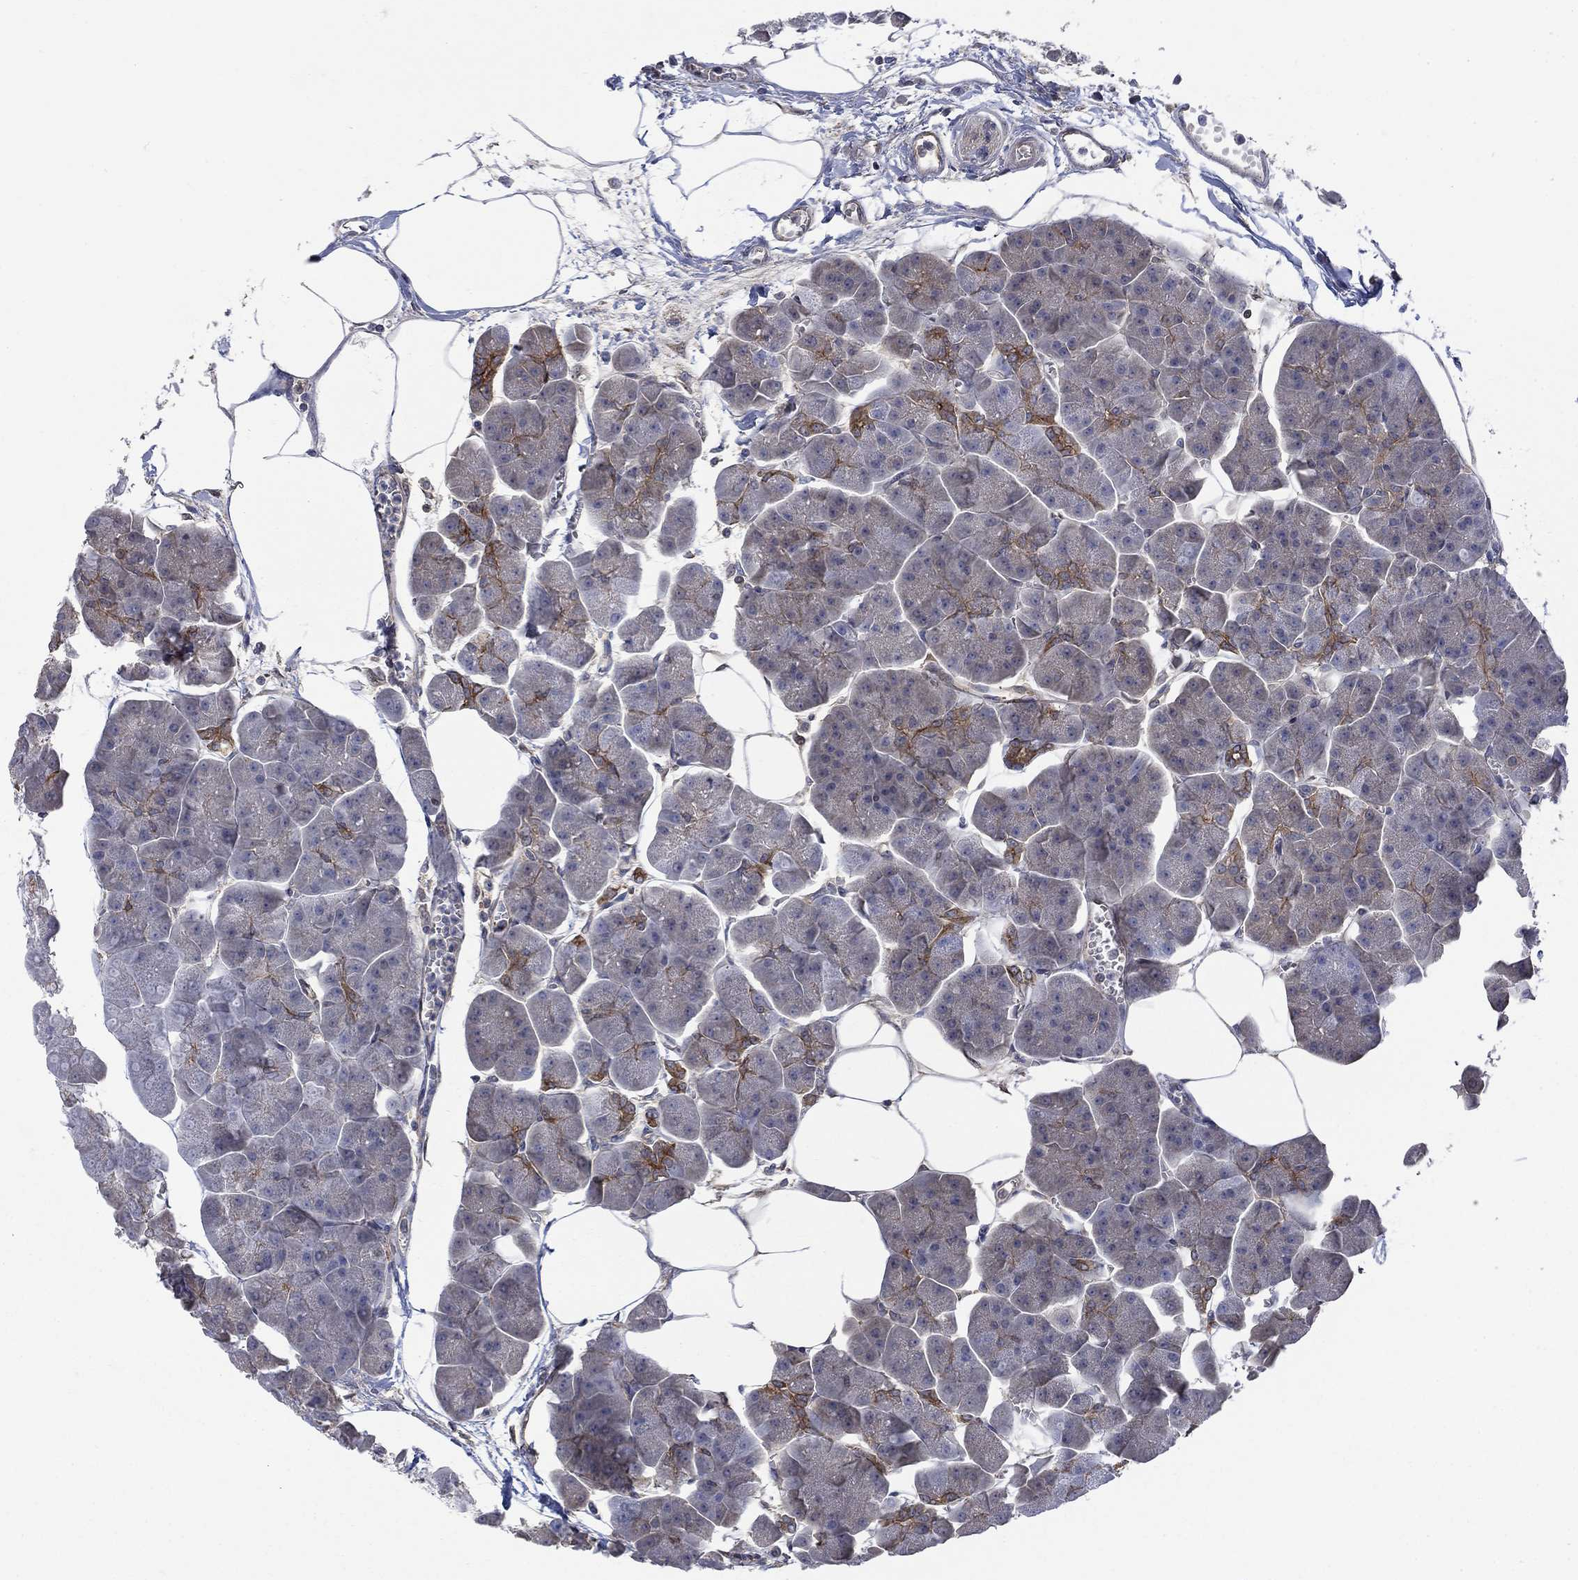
{"staining": {"intensity": "moderate", "quantity": "<25%", "location": "cytoplasmic/membranous"}, "tissue": "pancreas", "cell_type": "Exocrine glandular cells", "image_type": "normal", "snomed": [{"axis": "morphology", "description": "Normal tissue, NOS"}, {"axis": "topography", "description": "Adipose tissue"}, {"axis": "topography", "description": "Pancreas"}, {"axis": "topography", "description": "Peripheral nerve tissue"}], "caption": "High-magnification brightfield microscopy of benign pancreas stained with DAB (brown) and counterstained with hematoxylin (blue). exocrine glandular cells exhibit moderate cytoplasmic/membranous staining is identified in about<25% of cells. (IHC, brightfield microscopy, high magnification).", "gene": "PDZD2", "patient": {"sex": "female", "age": 58}}